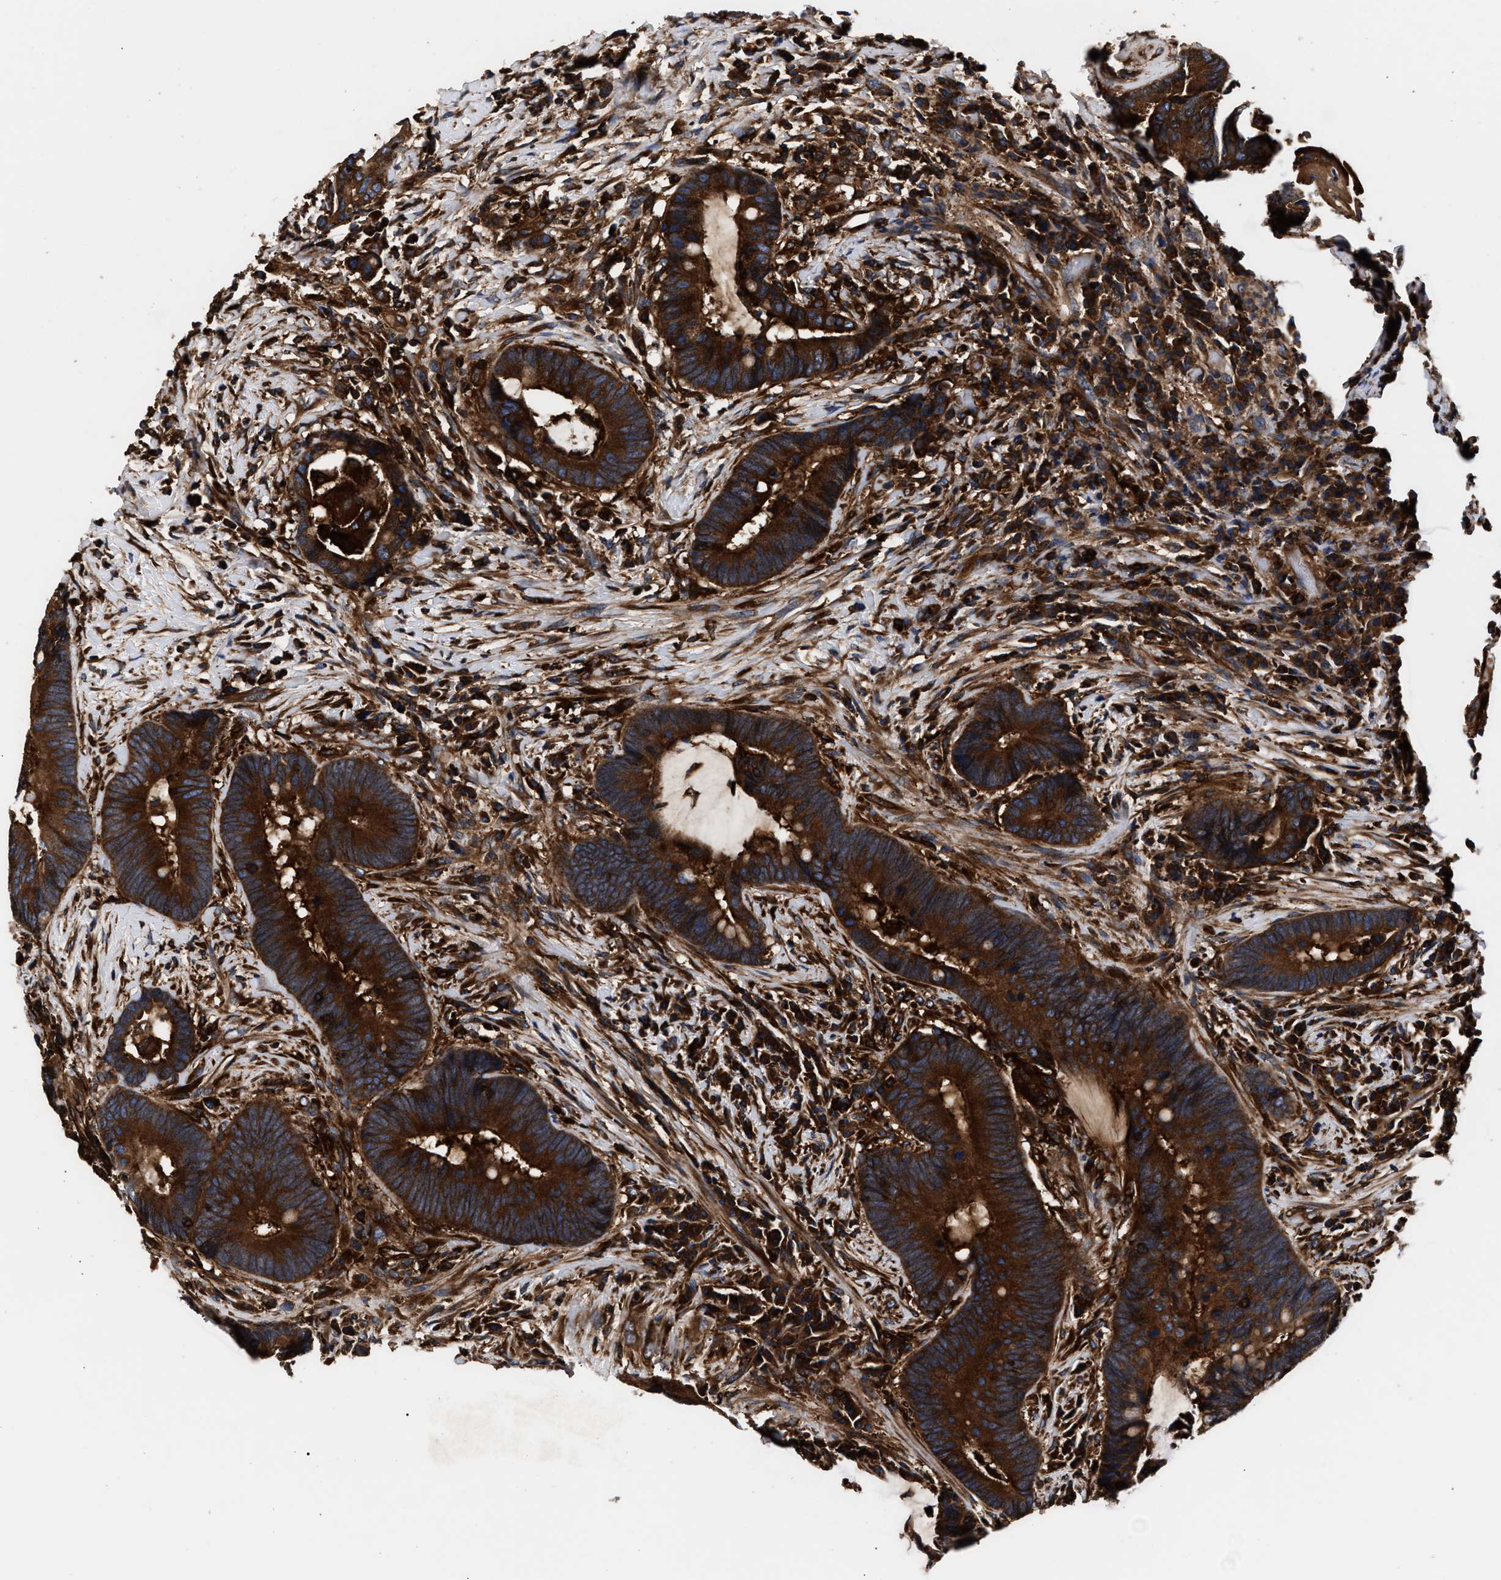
{"staining": {"intensity": "strong", "quantity": ">75%", "location": "cytoplasmic/membranous"}, "tissue": "colorectal cancer", "cell_type": "Tumor cells", "image_type": "cancer", "snomed": [{"axis": "morphology", "description": "Adenocarcinoma, NOS"}, {"axis": "topography", "description": "Rectum"}, {"axis": "topography", "description": "Anal"}], "caption": "Protein expression analysis of human adenocarcinoma (colorectal) reveals strong cytoplasmic/membranous positivity in approximately >75% of tumor cells. (IHC, brightfield microscopy, high magnification).", "gene": "KYAT1", "patient": {"sex": "female", "age": 89}}